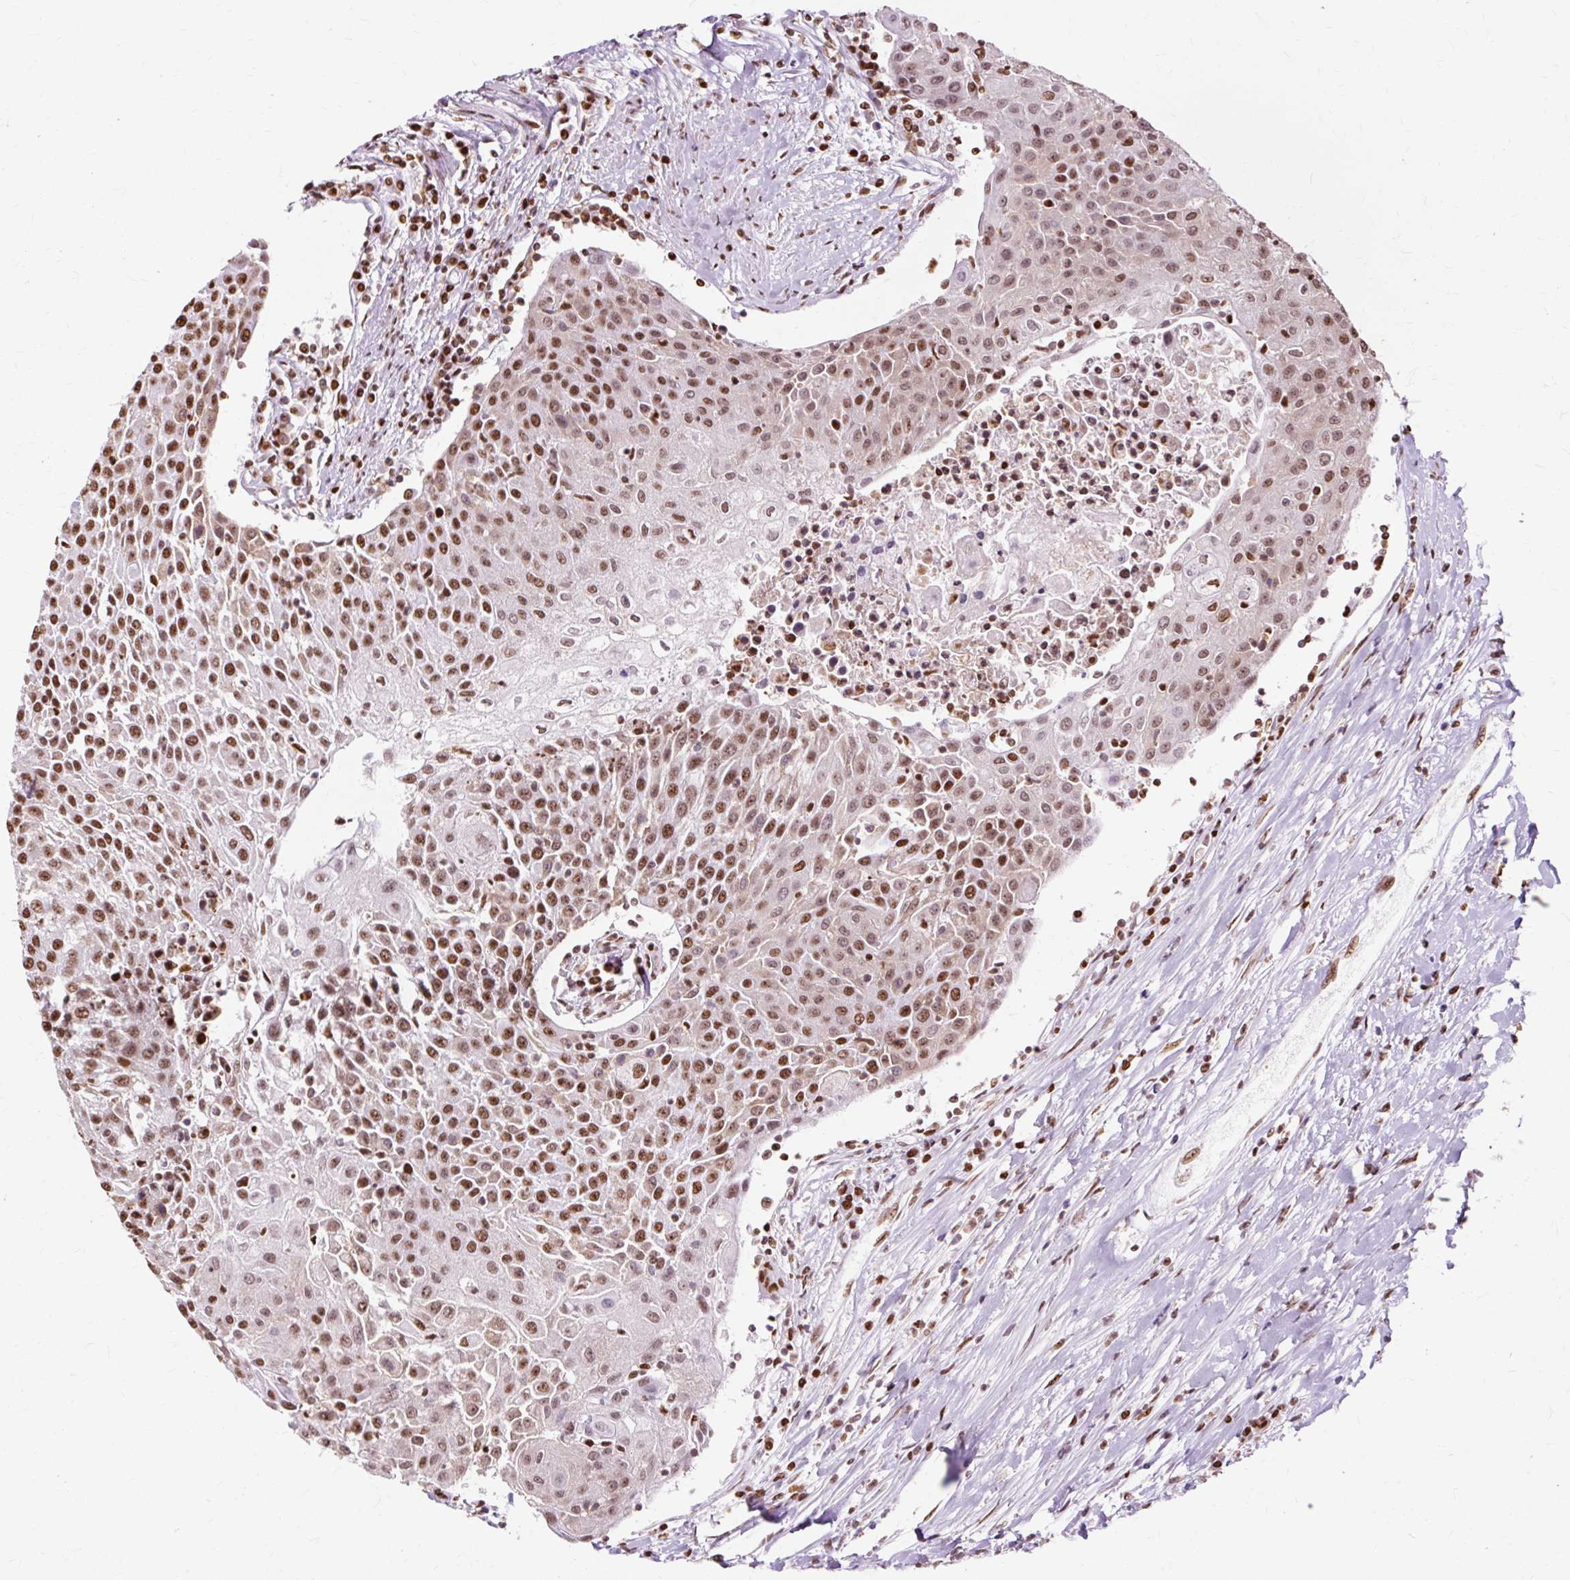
{"staining": {"intensity": "moderate", "quantity": ">75%", "location": "nuclear"}, "tissue": "urothelial cancer", "cell_type": "Tumor cells", "image_type": "cancer", "snomed": [{"axis": "morphology", "description": "Urothelial carcinoma, High grade"}, {"axis": "topography", "description": "Urinary bladder"}], "caption": "Immunohistochemistry (IHC) photomicrograph of neoplastic tissue: urothelial cancer stained using immunohistochemistry (IHC) shows medium levels of moderate protein expression localized specifically in the nuclear of tumor cells, appearing as a nuclear brown color.", "gene": "XRCC6", "patient": {"sex": "female", "age": 85}}